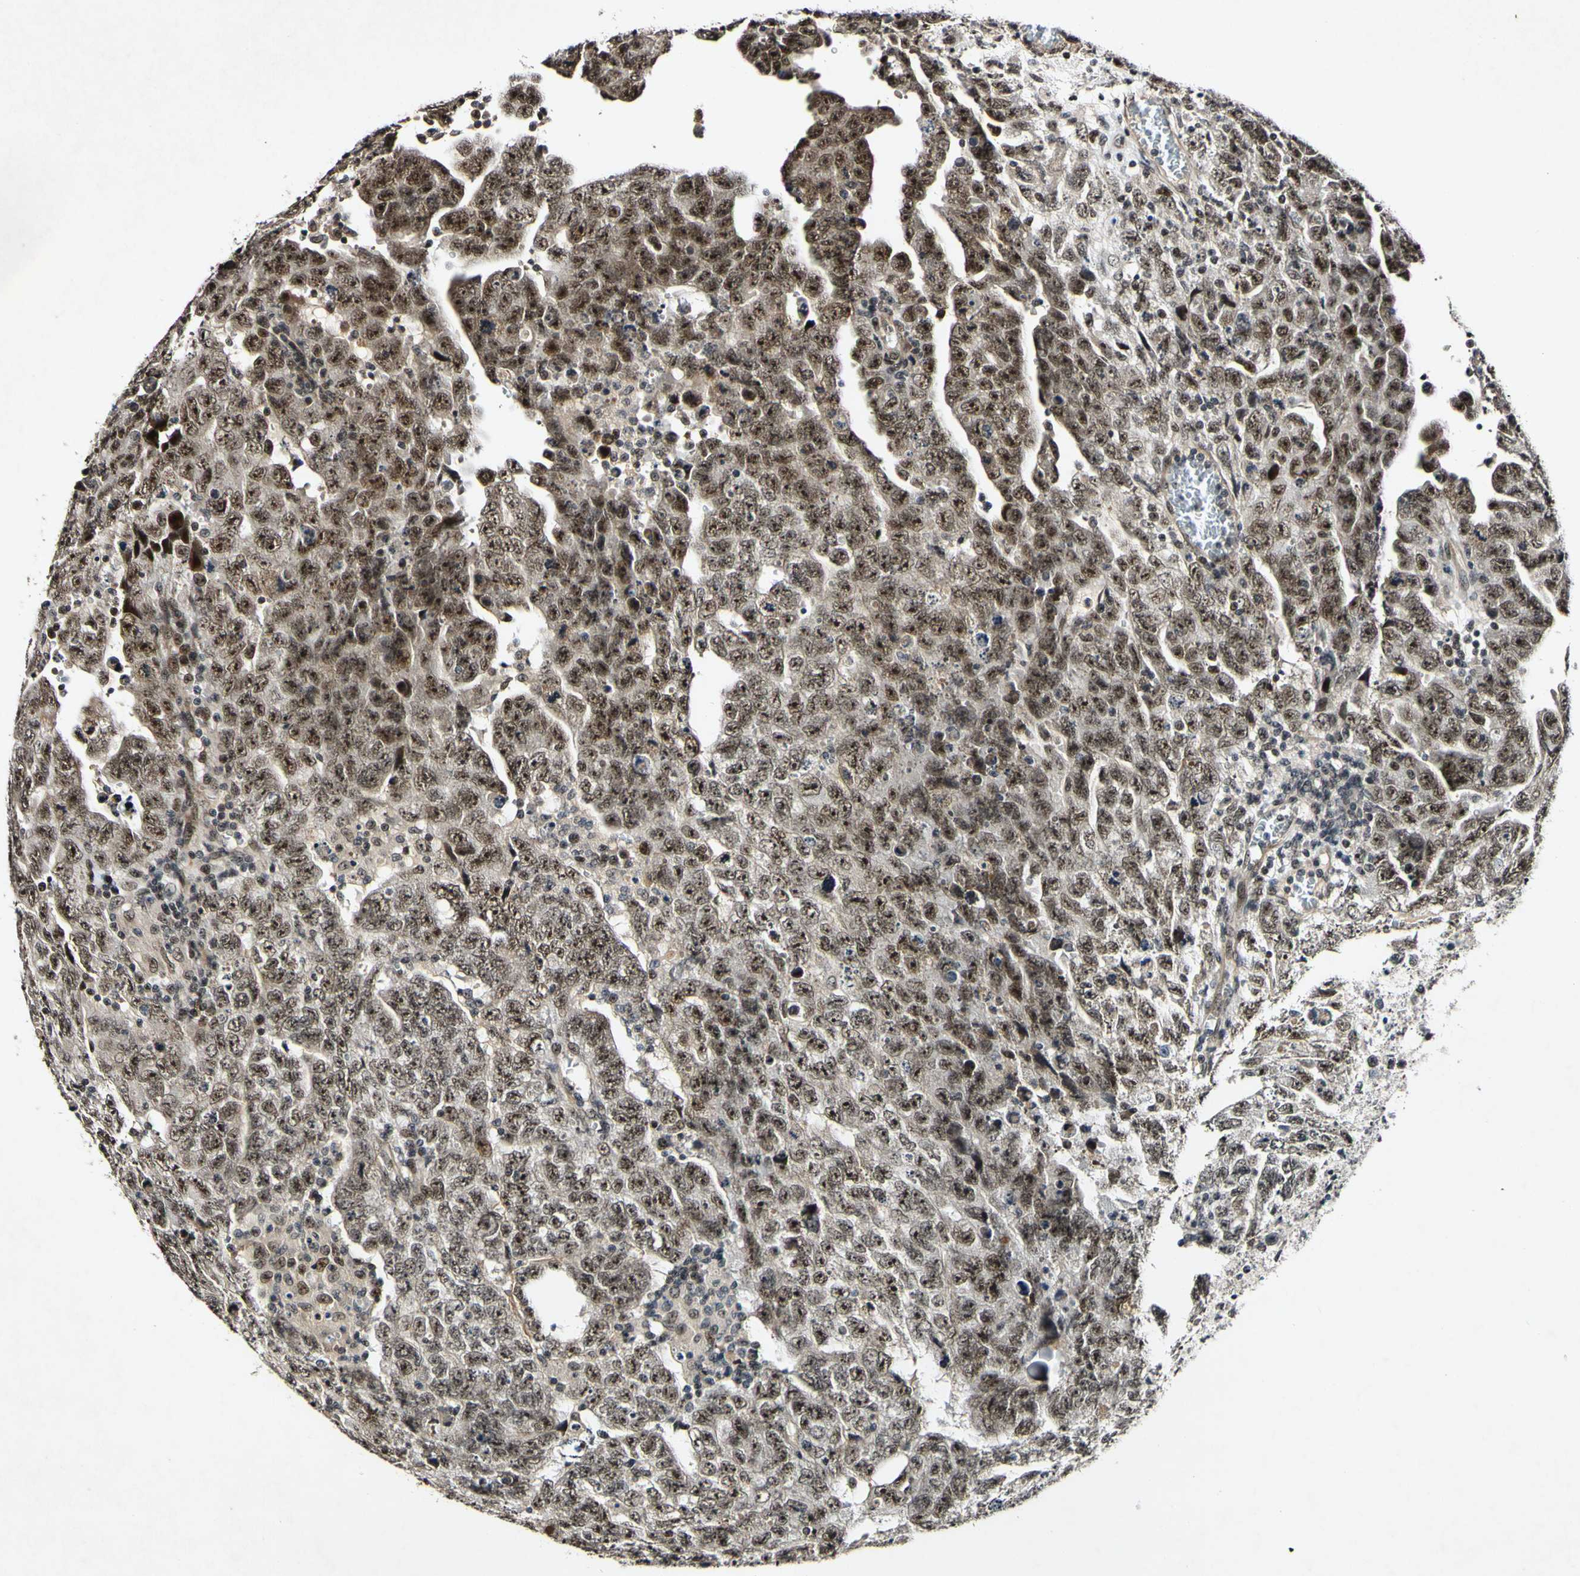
{"staining": {"intensity": "moderate", "quantity": ">75%", "location": "cytoplasmic/membranous,nuclear"}, "tissue": "testis cancer", "cell_type": "Tumor cells", "image_type": "cancer", "snomed": [{"axis": "morphology", "description": "Carcinoma, Embryonal, NOS"}, {"axis": "topography", "description": "Testis"}], "caption": "Protein analysis of testis embryonal carcinoma tissue exhibits moderate cytoplasmic/membranous and nuclear expression in approximately >75% of tumor cells.", "gene": "POLR2F", "patient": {"sex": "male", "age": 28}}